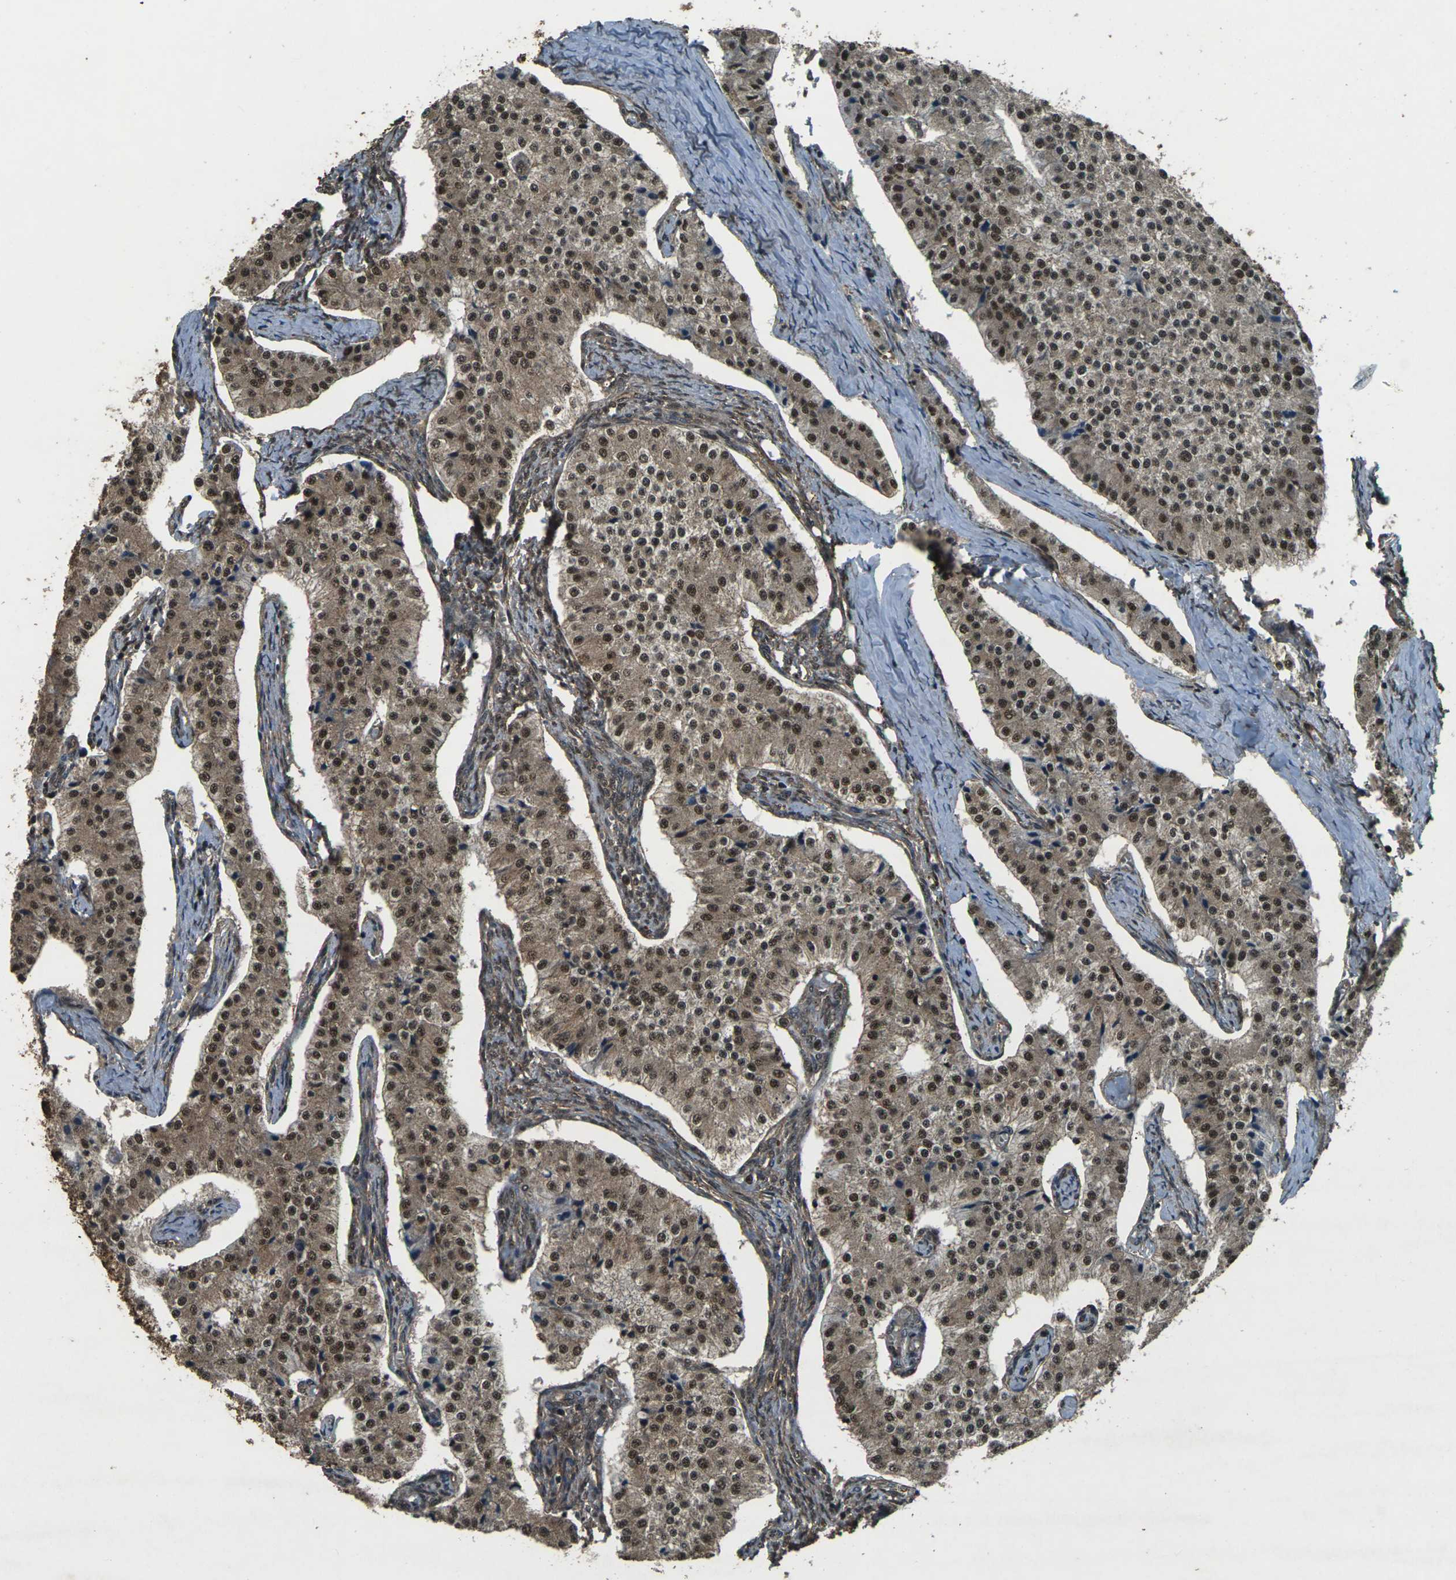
{"staining": {"intensity": "strong", "quantity": ">75%", "location": "cytoplasmic/membranous,nuclear"}, "tissue": "carcinoid", "cell_type": "Tumor cells", "image_type": "cancer", "snomed": [{"axis": "morphology", "description": "Carcinoid, malignant, NOS"}, {"axis": "topography", "description": "Colon"}], "caption": "Immunohistochemical staining of carcinoid reveals strong cytoplasmic/membranous and nuclear protein positivity in approximately >75% of tumor cells.", "gene": "NR4A2", "patient": {"sex": "female", "age": 52}}